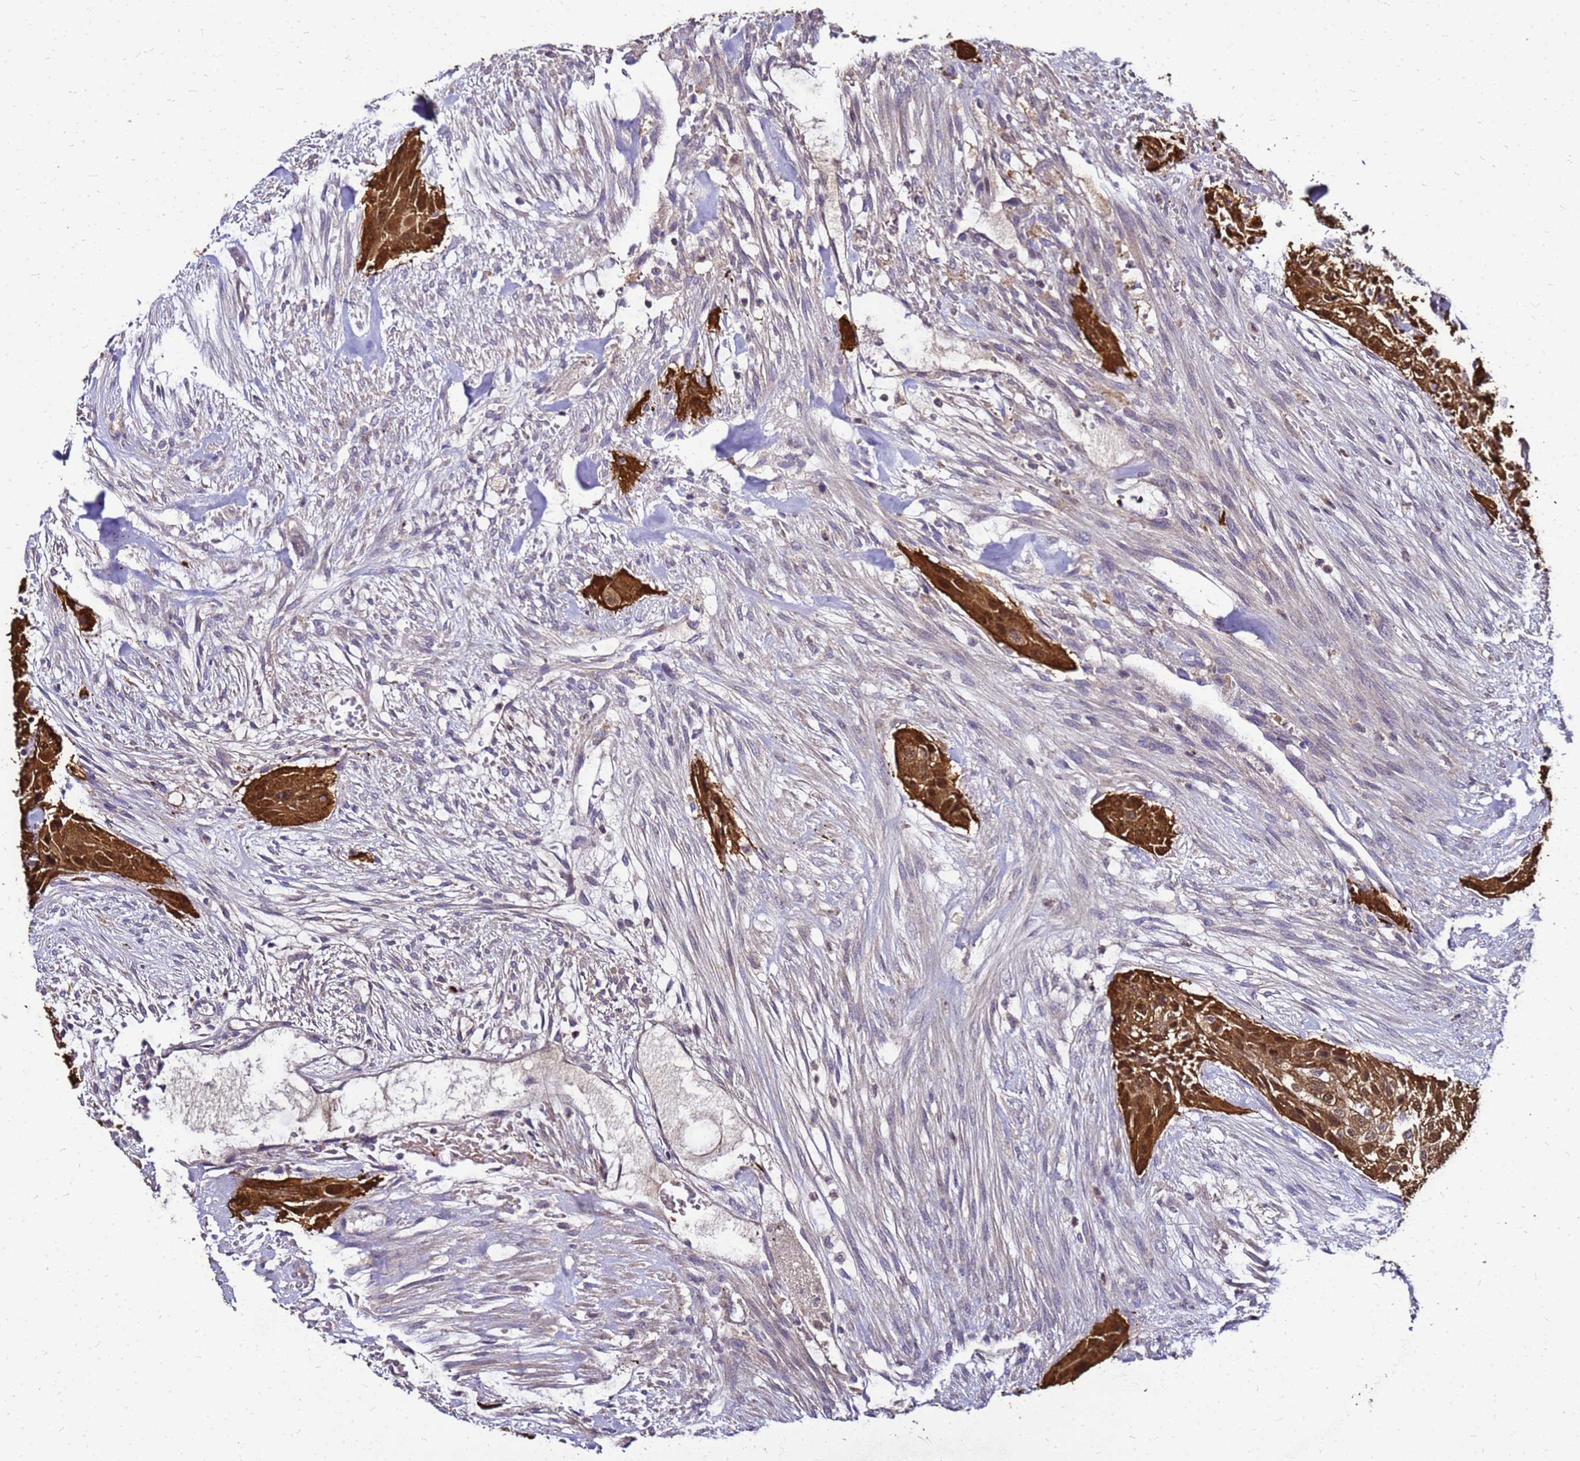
{"staining": {"intensity": "strong", "quantity": ">75%", "location": "cytoplasmic/membranous,nuclear"}, "tissue": "urothelial cancer", "cell_type": "Tumor cells", "image_type": "cancer", "snomed": [{"axis": "morphology", "description": "Urothelial carcinoma, High grade"}, {"axis": "topography", "description": "Urinary bladder"}], "caption": "There is high levels of strong cytoplasmic/membranous and nuclear expression in tumor cells of urothelial cancer, as demonstrated by immunohistochemical staining (brown color).", "gene": "S100A2", "patient": {"sex": "male", "age": 35}}